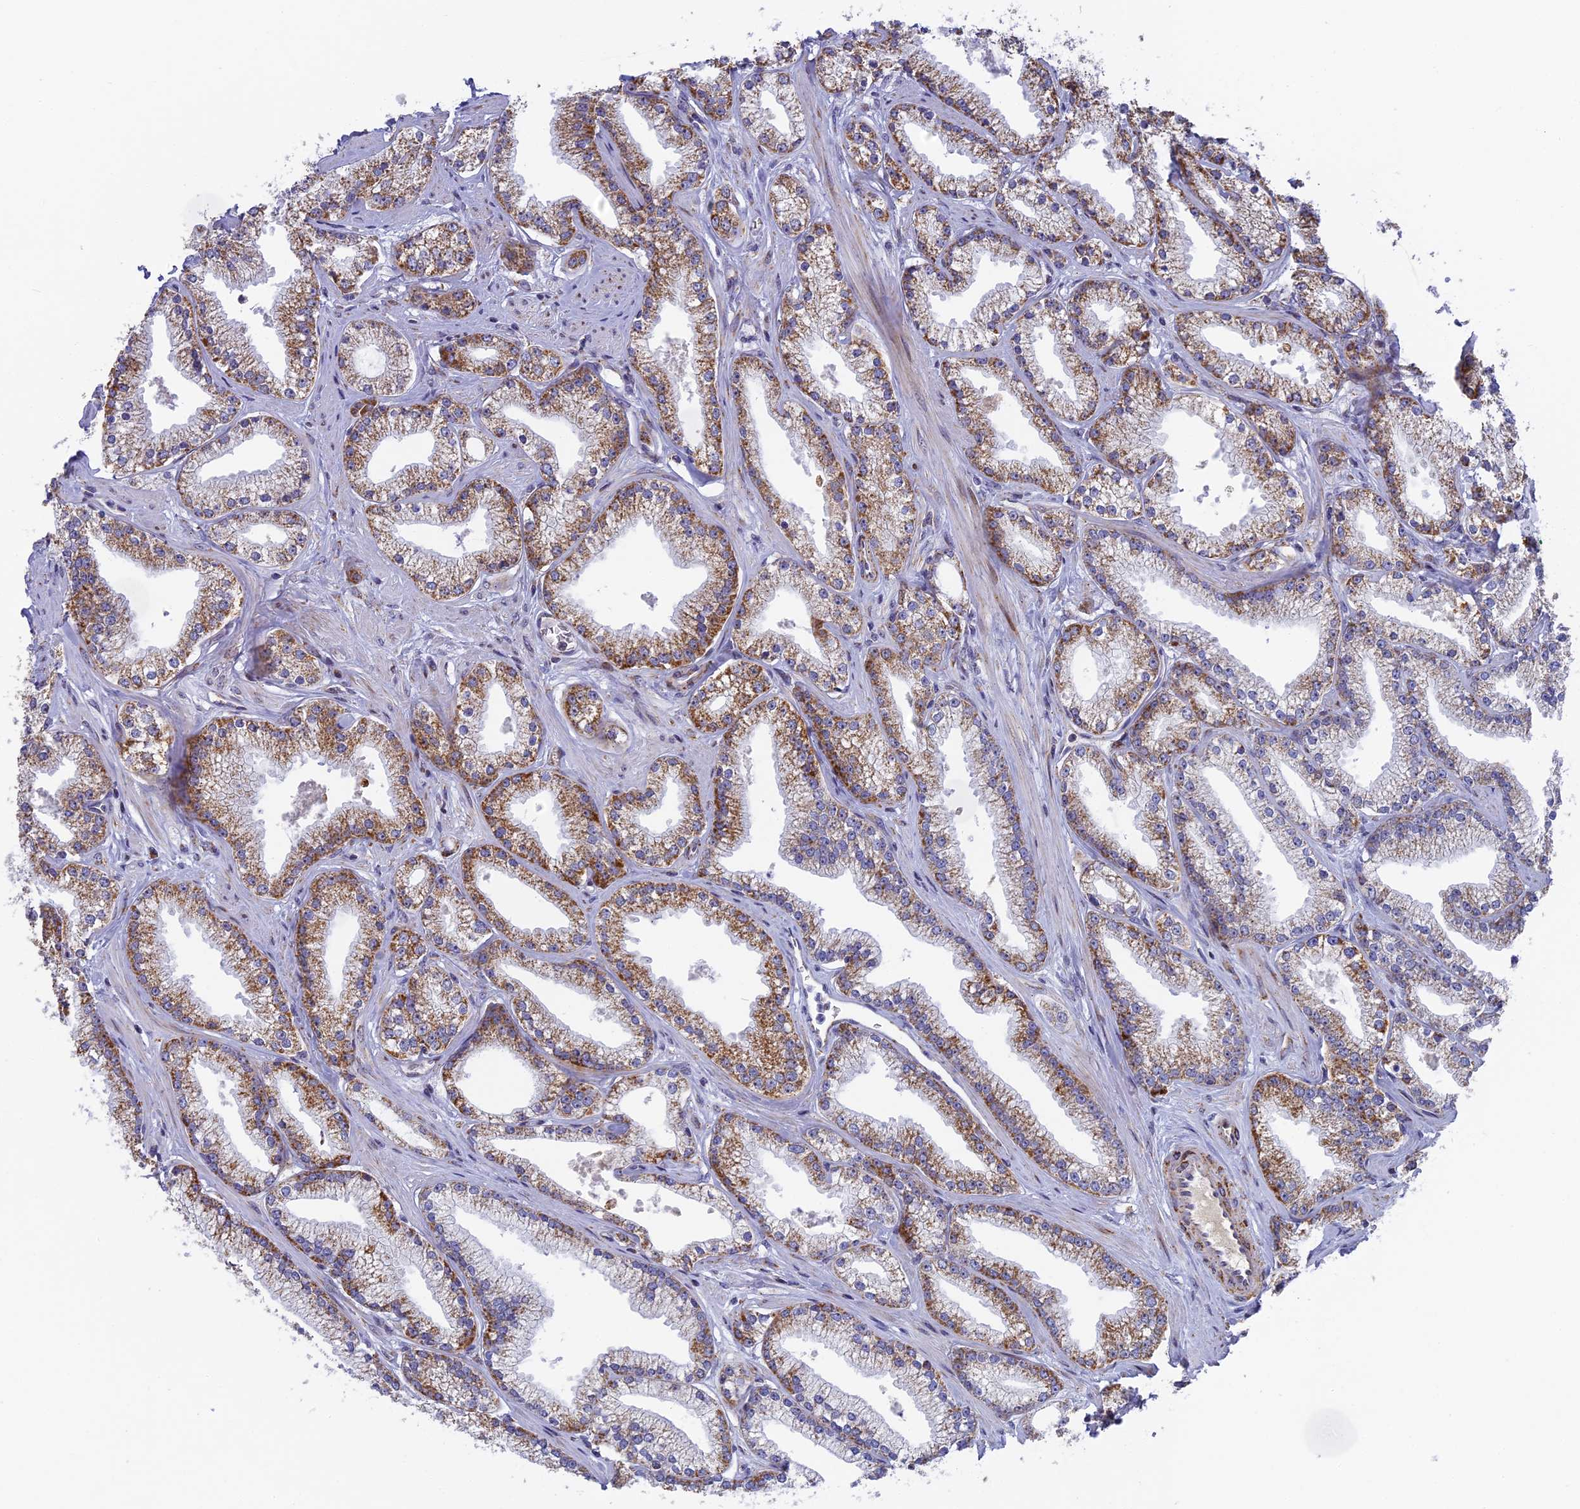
{"staining": {"intensity": "moderate", "quantity": ">75%", "location": "cytoplasmic/membranous"}, "tissue": "prostate cancer", "cell_type": "Tumor cells", "image_type": "cancer", "snomed": [{"axis": "morphology", "description": "Adenocarcinoma, High grade"}, {"axis": "topography", "description": "Prostate"}], "caption": "About >75% of tumor cells in human prostate cancer display moderate cytoplasmic/membranous protein expression as visualized by brown immunohistochemical staining.", "gene": "DTWD1", "patient": {"sex": "male", "age": 67}}